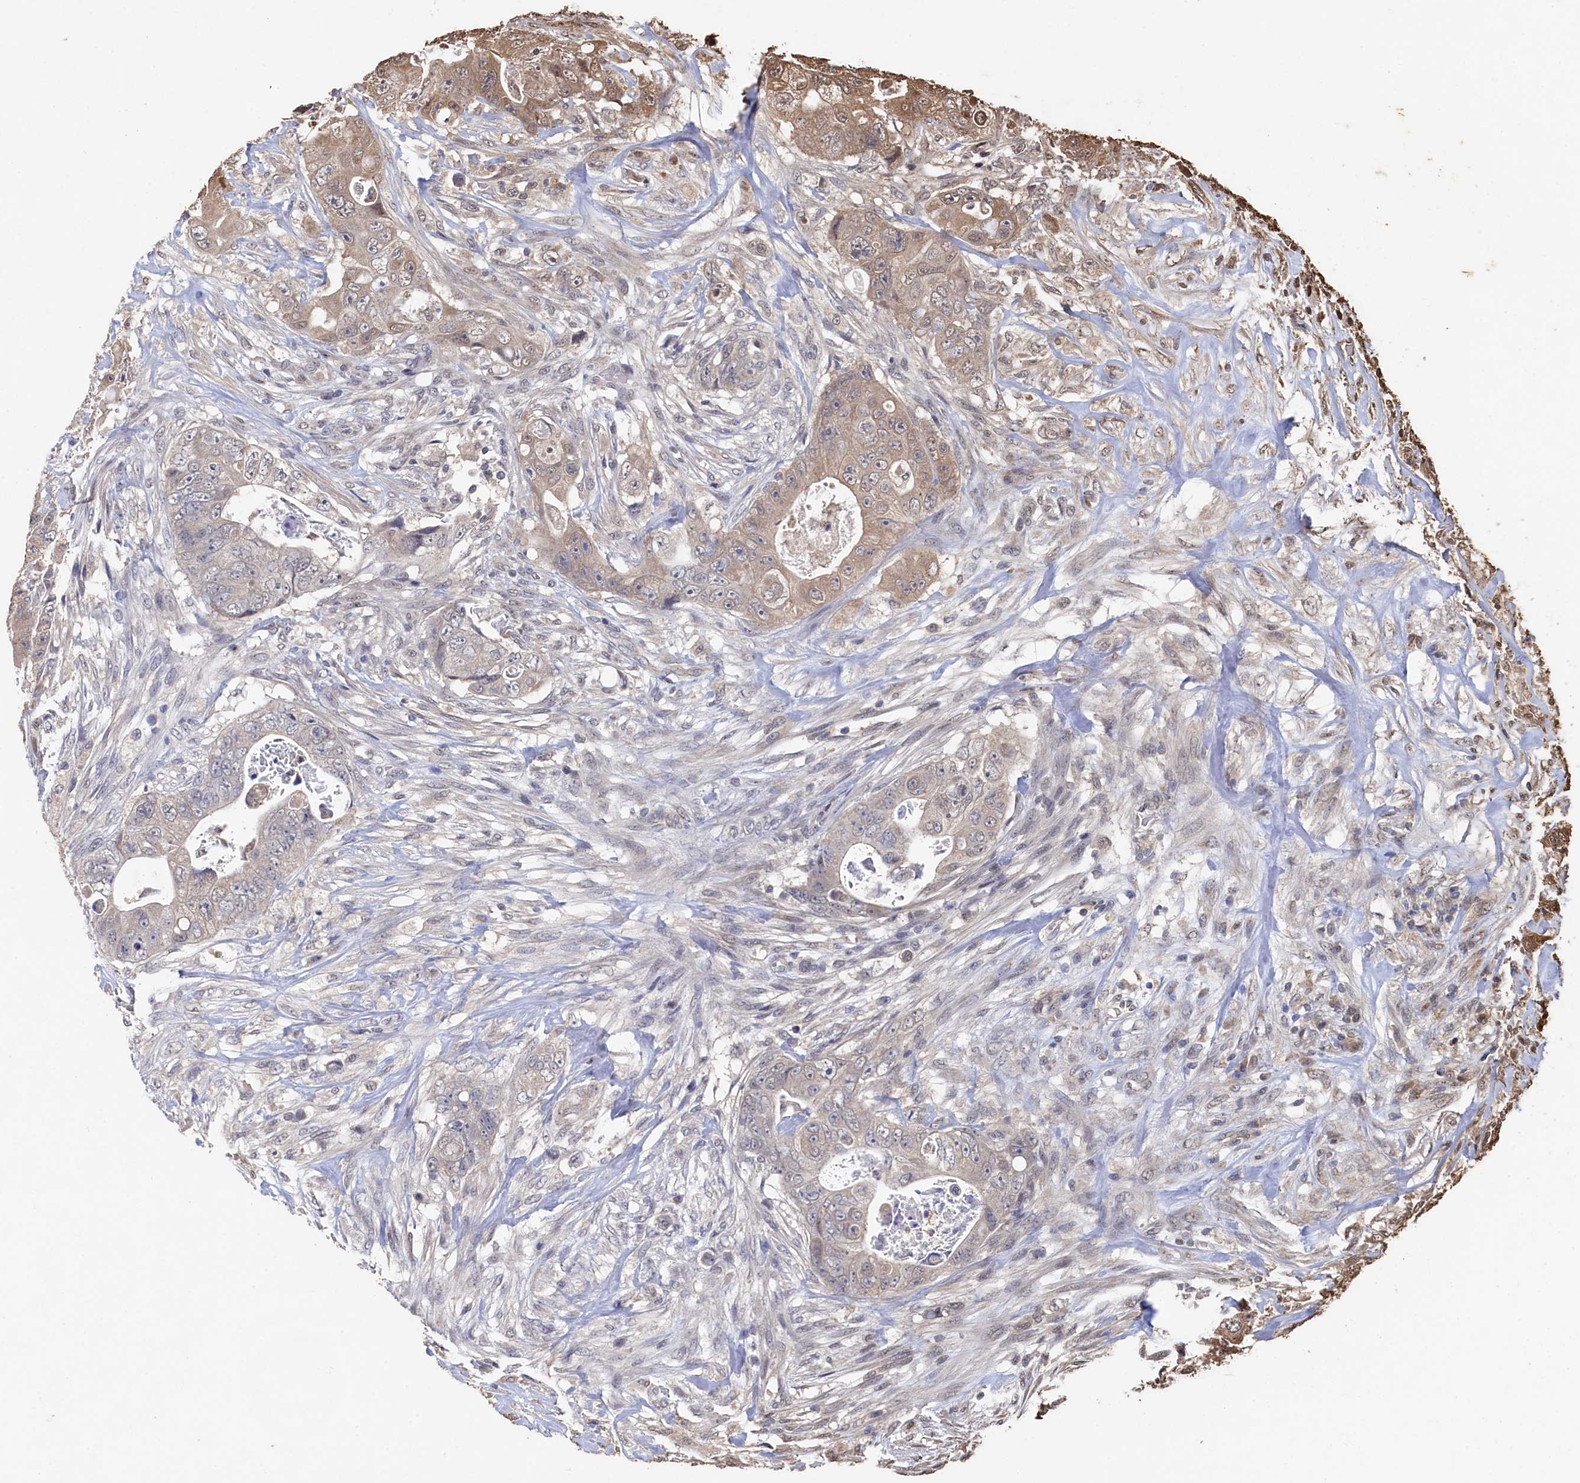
{"staining": {"intensity": "weak", "quantity": "<25%", "location": "cytoplasmic/membranous"}, "tissue": "colorectal cancer", "cell_type": "Tumor cells", "image_type": "cancer", "snomed": [{"axis": "morphology", "description": "Adenocarcinoma, NOS"}, {"axis": "topography", "description": "Colon"}], "caption": "Immunohistochemistry (IHC) of human colorectal cancer displays no positivity in tumor cells. The staining is performed using DAB brown chromogen with nuclei counter-stained in using hematoxylin.", "gene": "PIGN", "patient": {"sex": "female", "age": 46}}